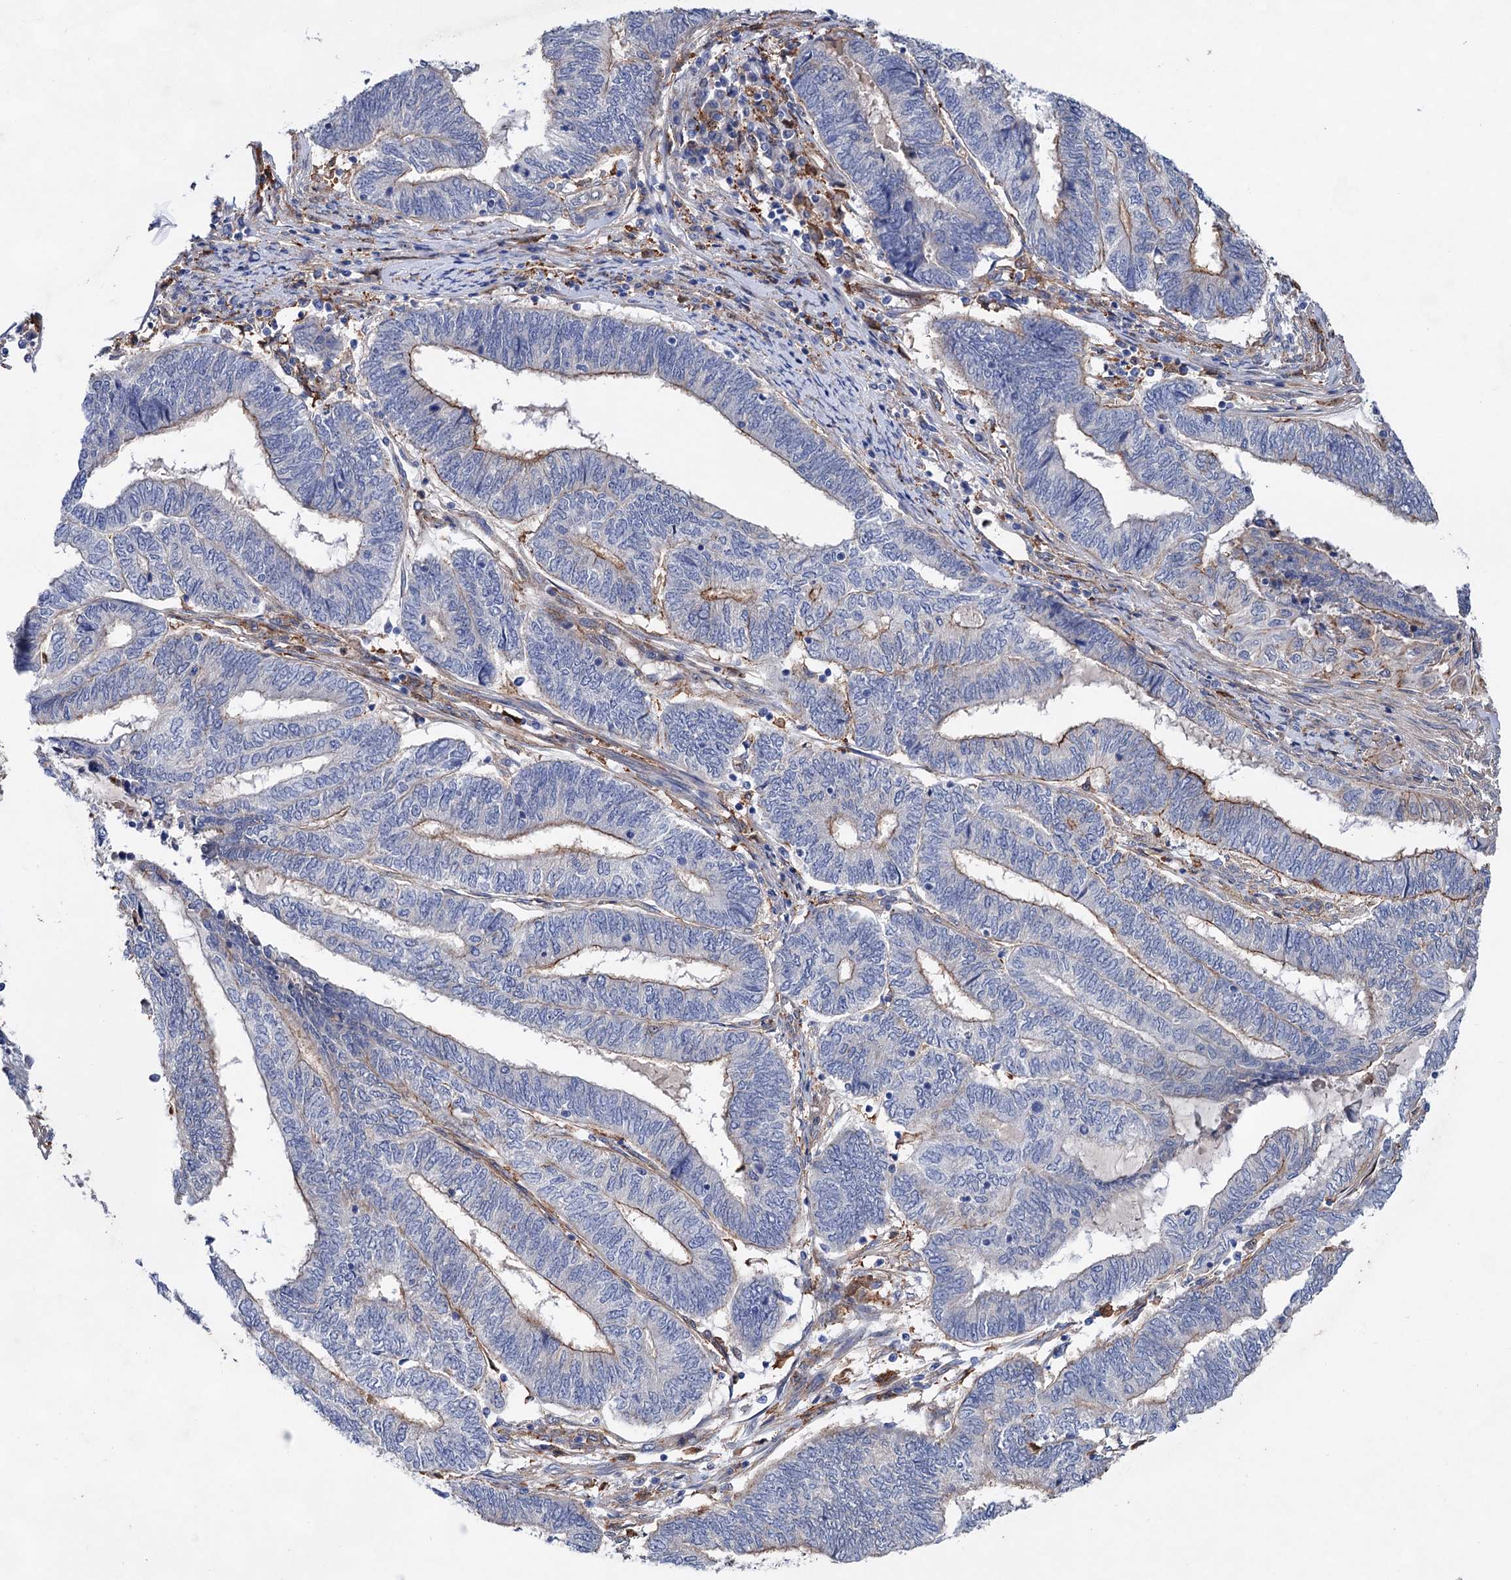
{"staining": {"intensity": "moderate", "quantity": "<25%", "location": "cytoplasmic/membranous"}, "tissue": "endometrial cancer", "cell_type": "Tumor cells", "image_type": "cancer", "snomed": [{"axis": "morphology", "description": "Adenocarcinoma, NOS"}, {"axis": "topography", "description": "Uterus"}, {"axis": "topography", "description": "Endometrium"}], "caption": "Tumor cells show low levels of moderate cytoplasmic/membranous staining in about <25% of cells in adenocarcinoma (endometrial).", "gene": "TMTC3", "patient": {"sex": "female", "age": 70}}